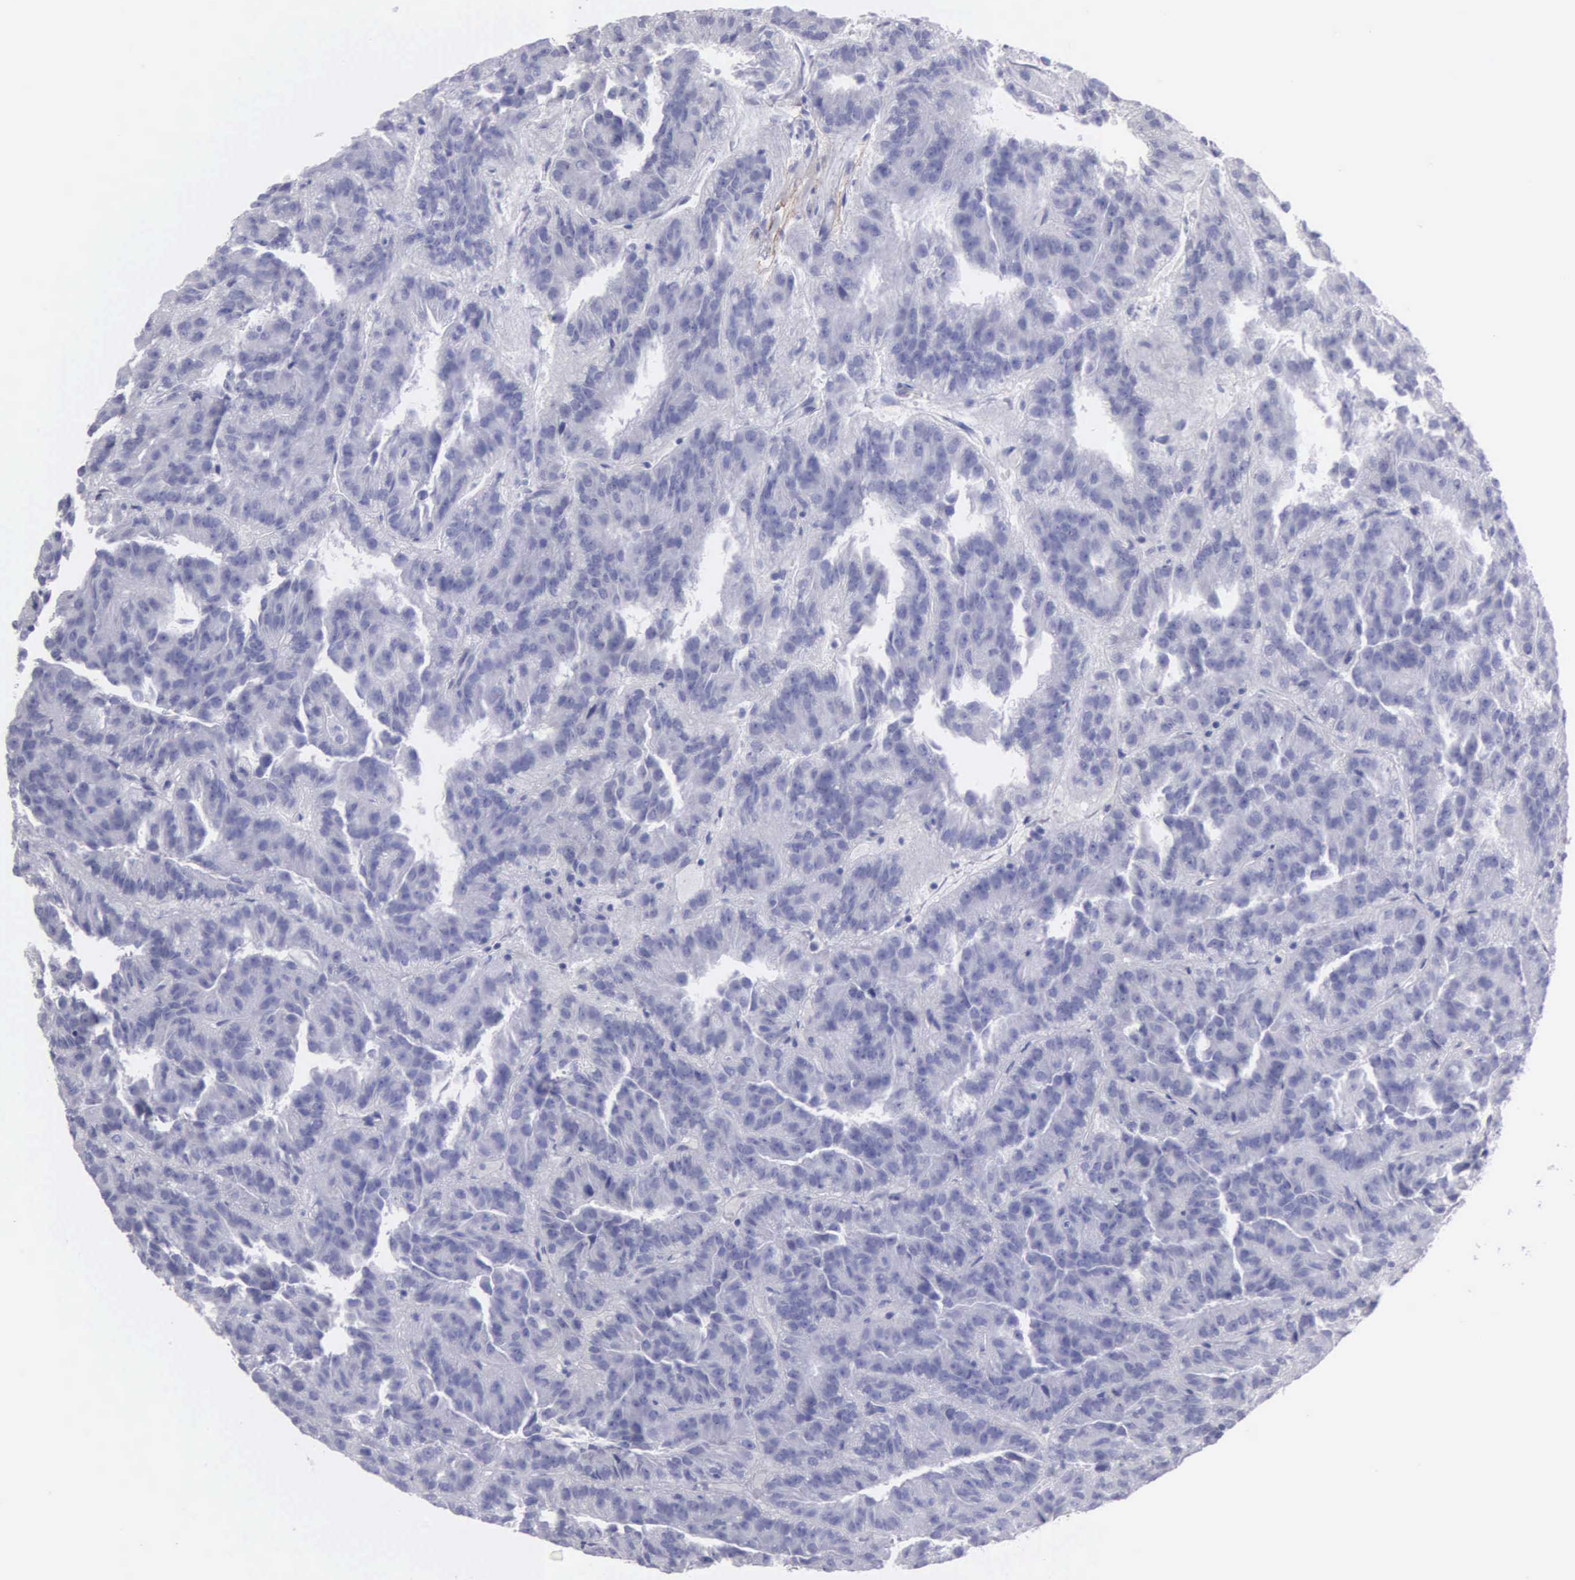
{"staining": {"intensity": "negative", "quantity": "none", "location": "none"}, "tissue": "renal cancer", "cell_type": "Tumor cells", "image_type": "cancer", "snomed": [{"axis": "morphology", "description": "Adenocarcinoma, NOS"}, {"axis": "topography", "description": "Kidney"}], "caption": "This histopathology image is of renal cancer (adenocarcinoma) stained with IHC to label a protein in brown with the nuclei are counter-stained blue. There is no positivity in tumor cells. The staining is performed using DAB (3,3'-diaminobenzidine) brown chromogen with nuclei counter-stained in using hematoxylin.", "gene": "FBLN5", "patient": {"sex": "male", "age": 46}}